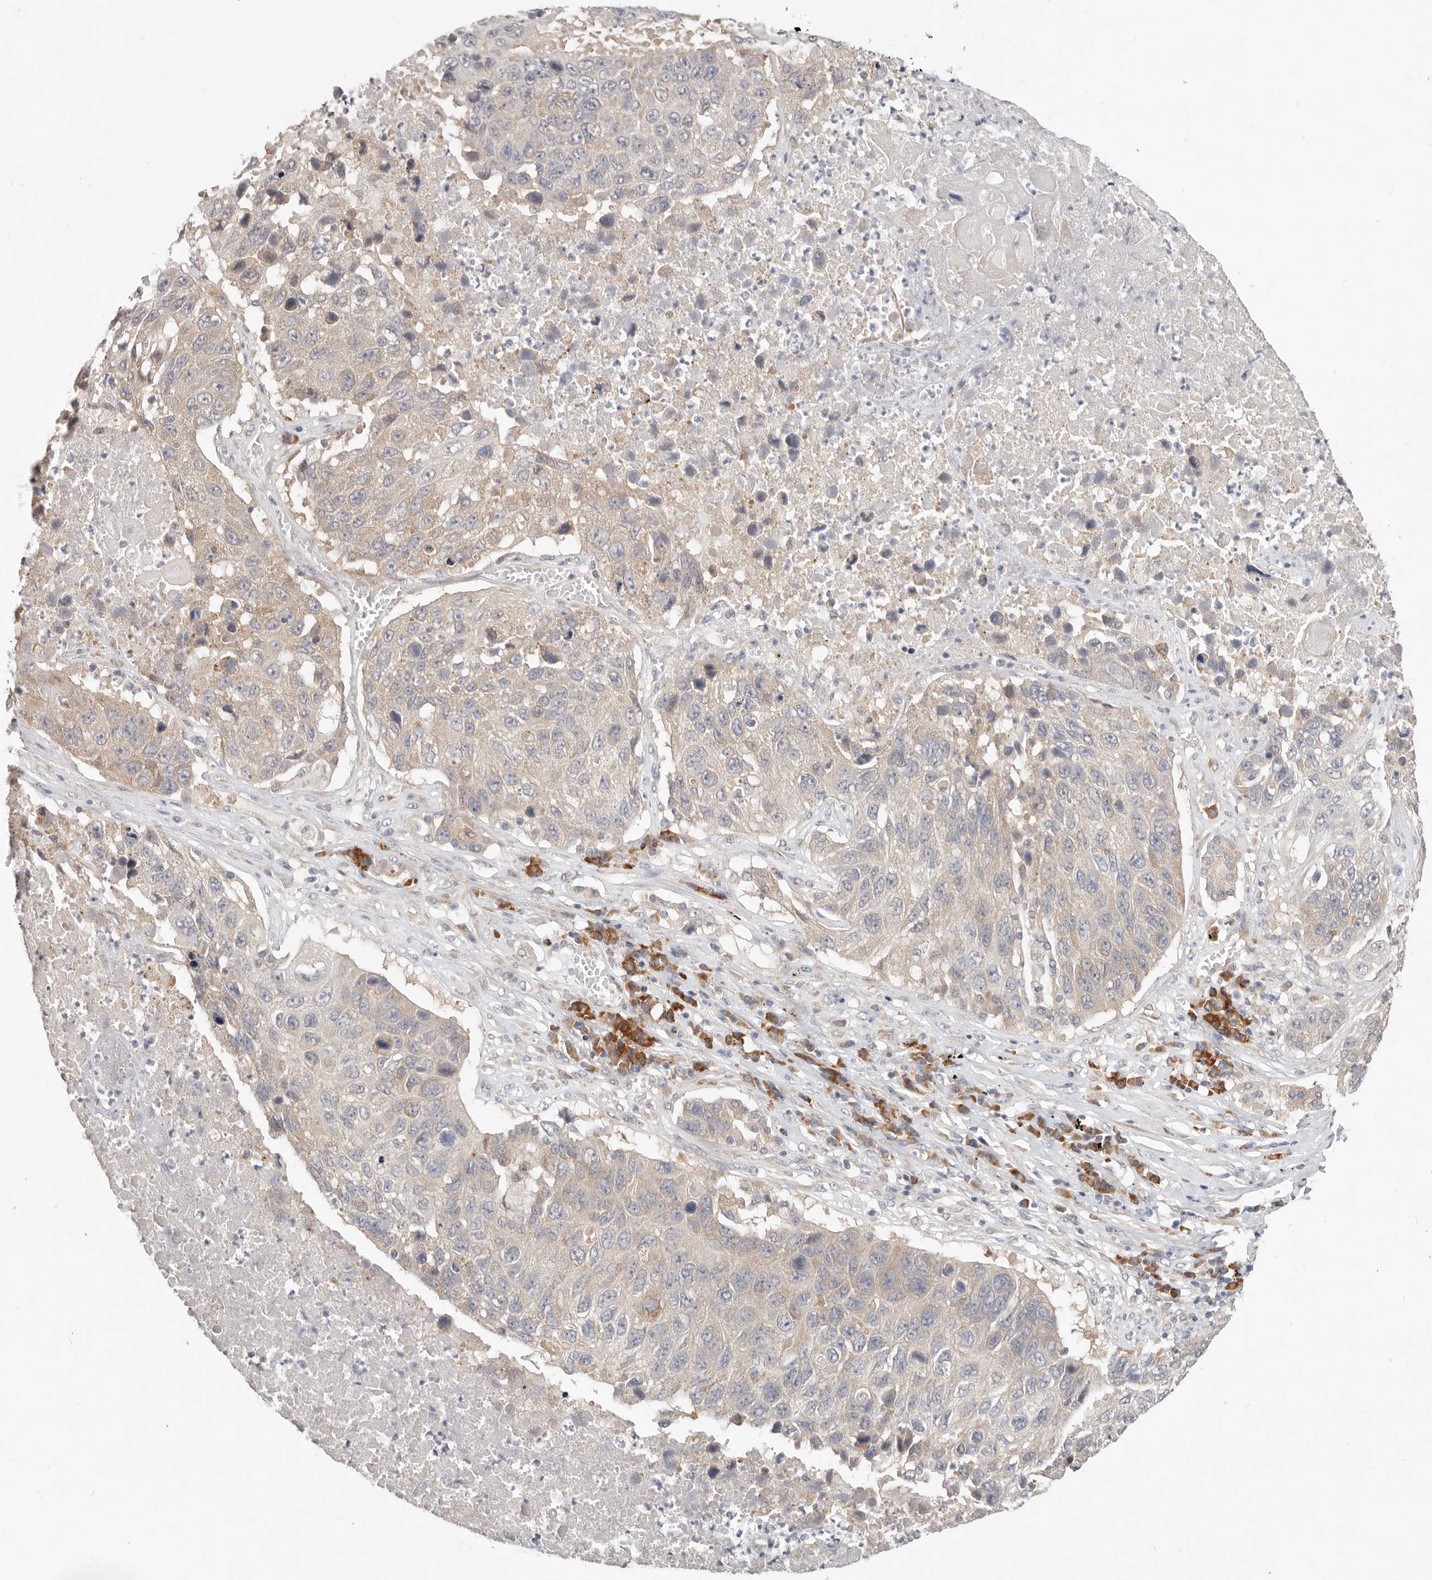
{"staining": {"intensity": "weak", "quantity": "<25%", "location": "cytoplasmic/membranous"}, "tissue": "lung cancer", "cell_type": "Tumor cells", "image_type": "cancer", "snomed": [{"axis": "morphology", "description": "Squamous cell carcinoma, NOS"}, {"axis": "topography", "description": "Lung"}], "caption": "High magnification brightfield microscopy of lung cancer (squamous cell carcinoma) stained with DAB (brown) and counterstained with hematoxylin (blue): tumor cells show no significant staining.", "gene": "WDR77", "patient": {"sex": "male", "age": 61}}